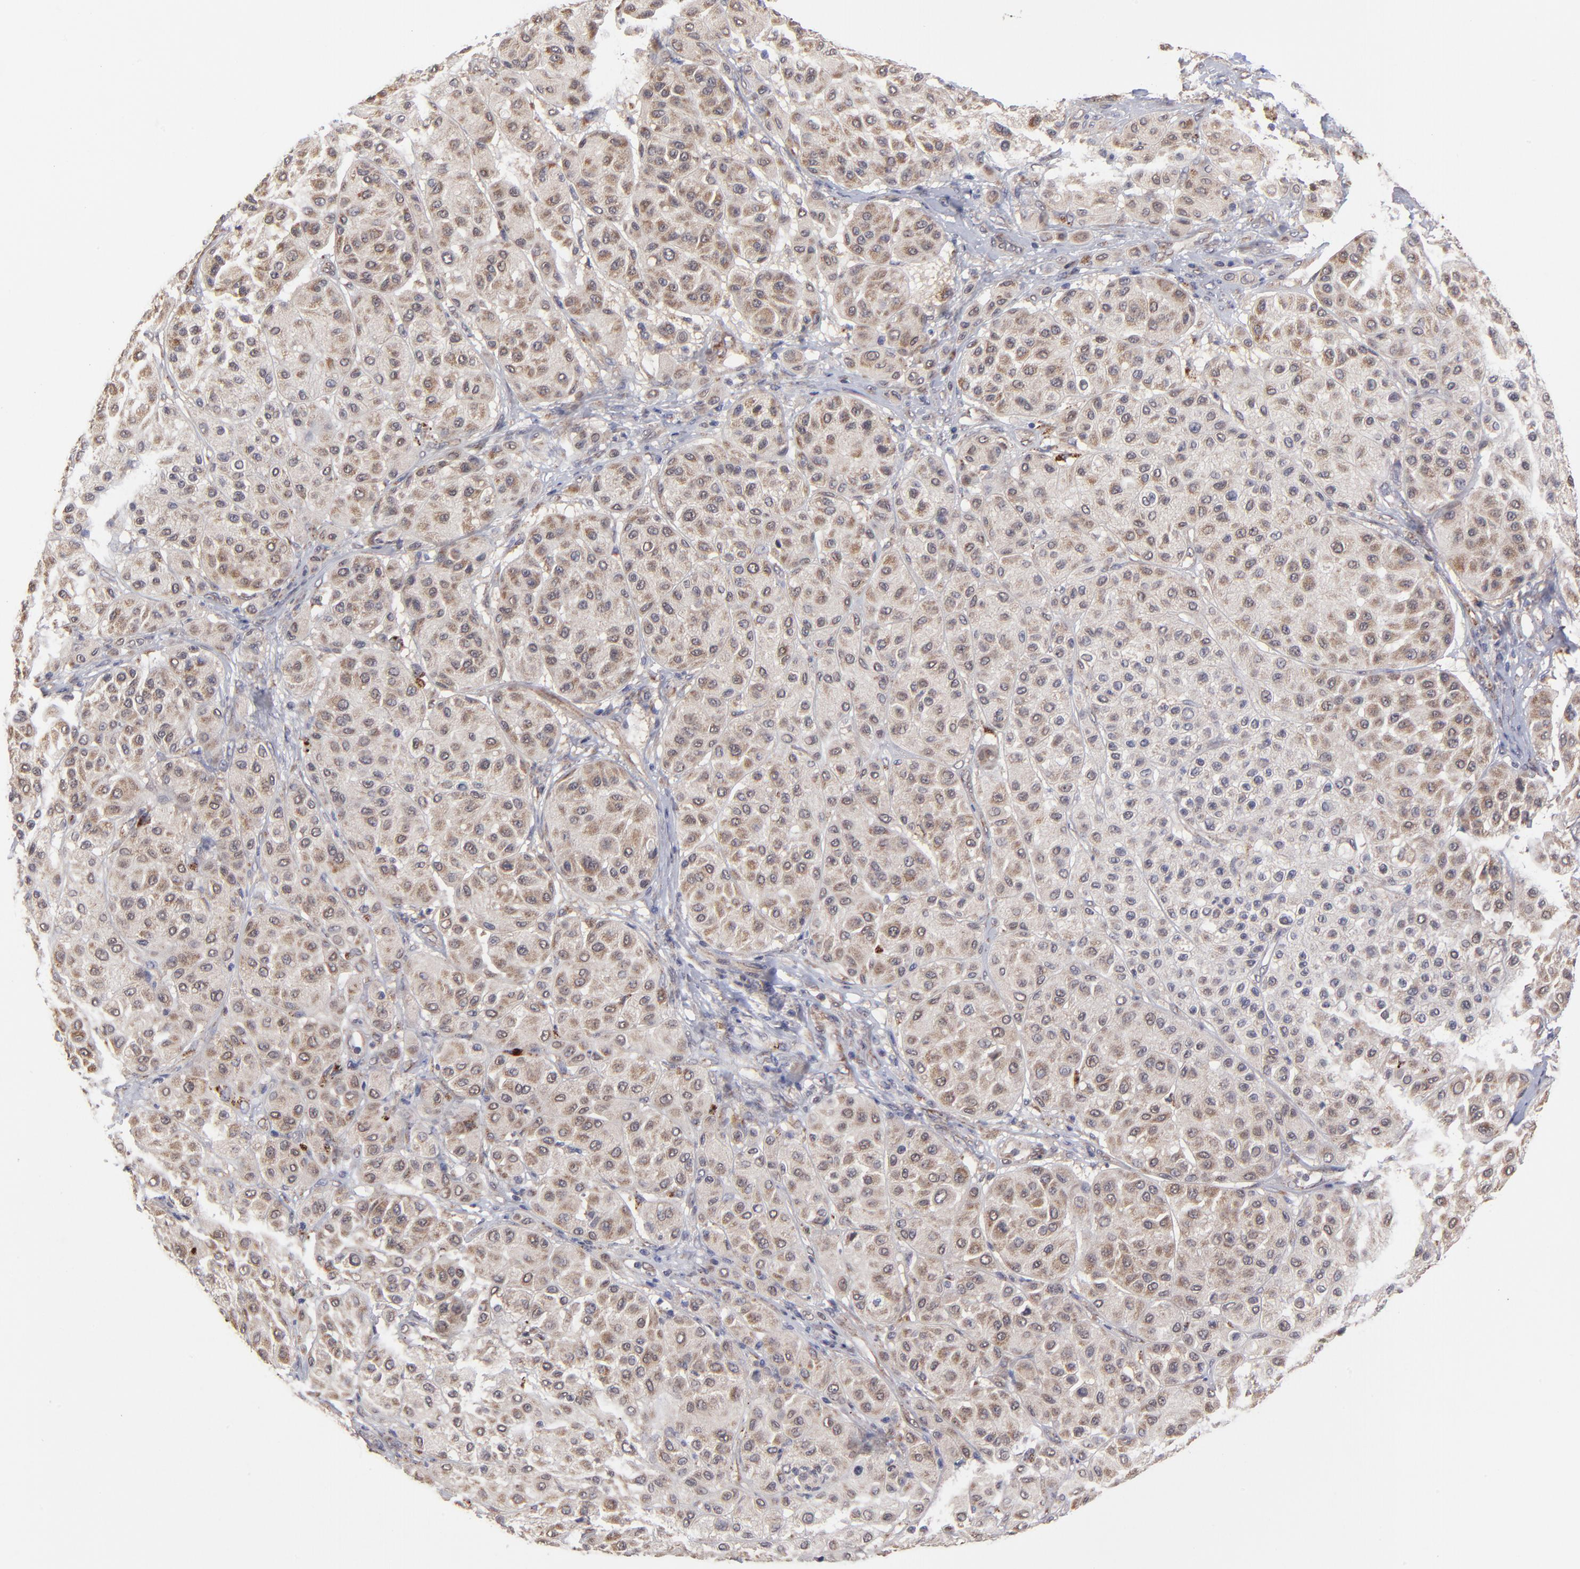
{"staining": {"intensity": "moderate", "quantity": ">75%", "location": "cytoplasmic/membranous"}, "tissue": "melanoma", "cell_type": "Tumor cells", "image_type": "cancer", "snomed": [{"axis": "morphology", "description": "Normal tissue, NOS"}, {"axis": "morphology", "description": "Malignant melanoma, Metastatic site"}, {"axis": "topography", "description": "Skin"}], "caption": "A photomicrograph showing moderate cytoplasmic/membranous staining in about >75% of tumor cells in melanoma, as visualized by brown immunohistochemical staining.", "gene": "UBE2H", "patient": {"sex": "male", "age": 41}}